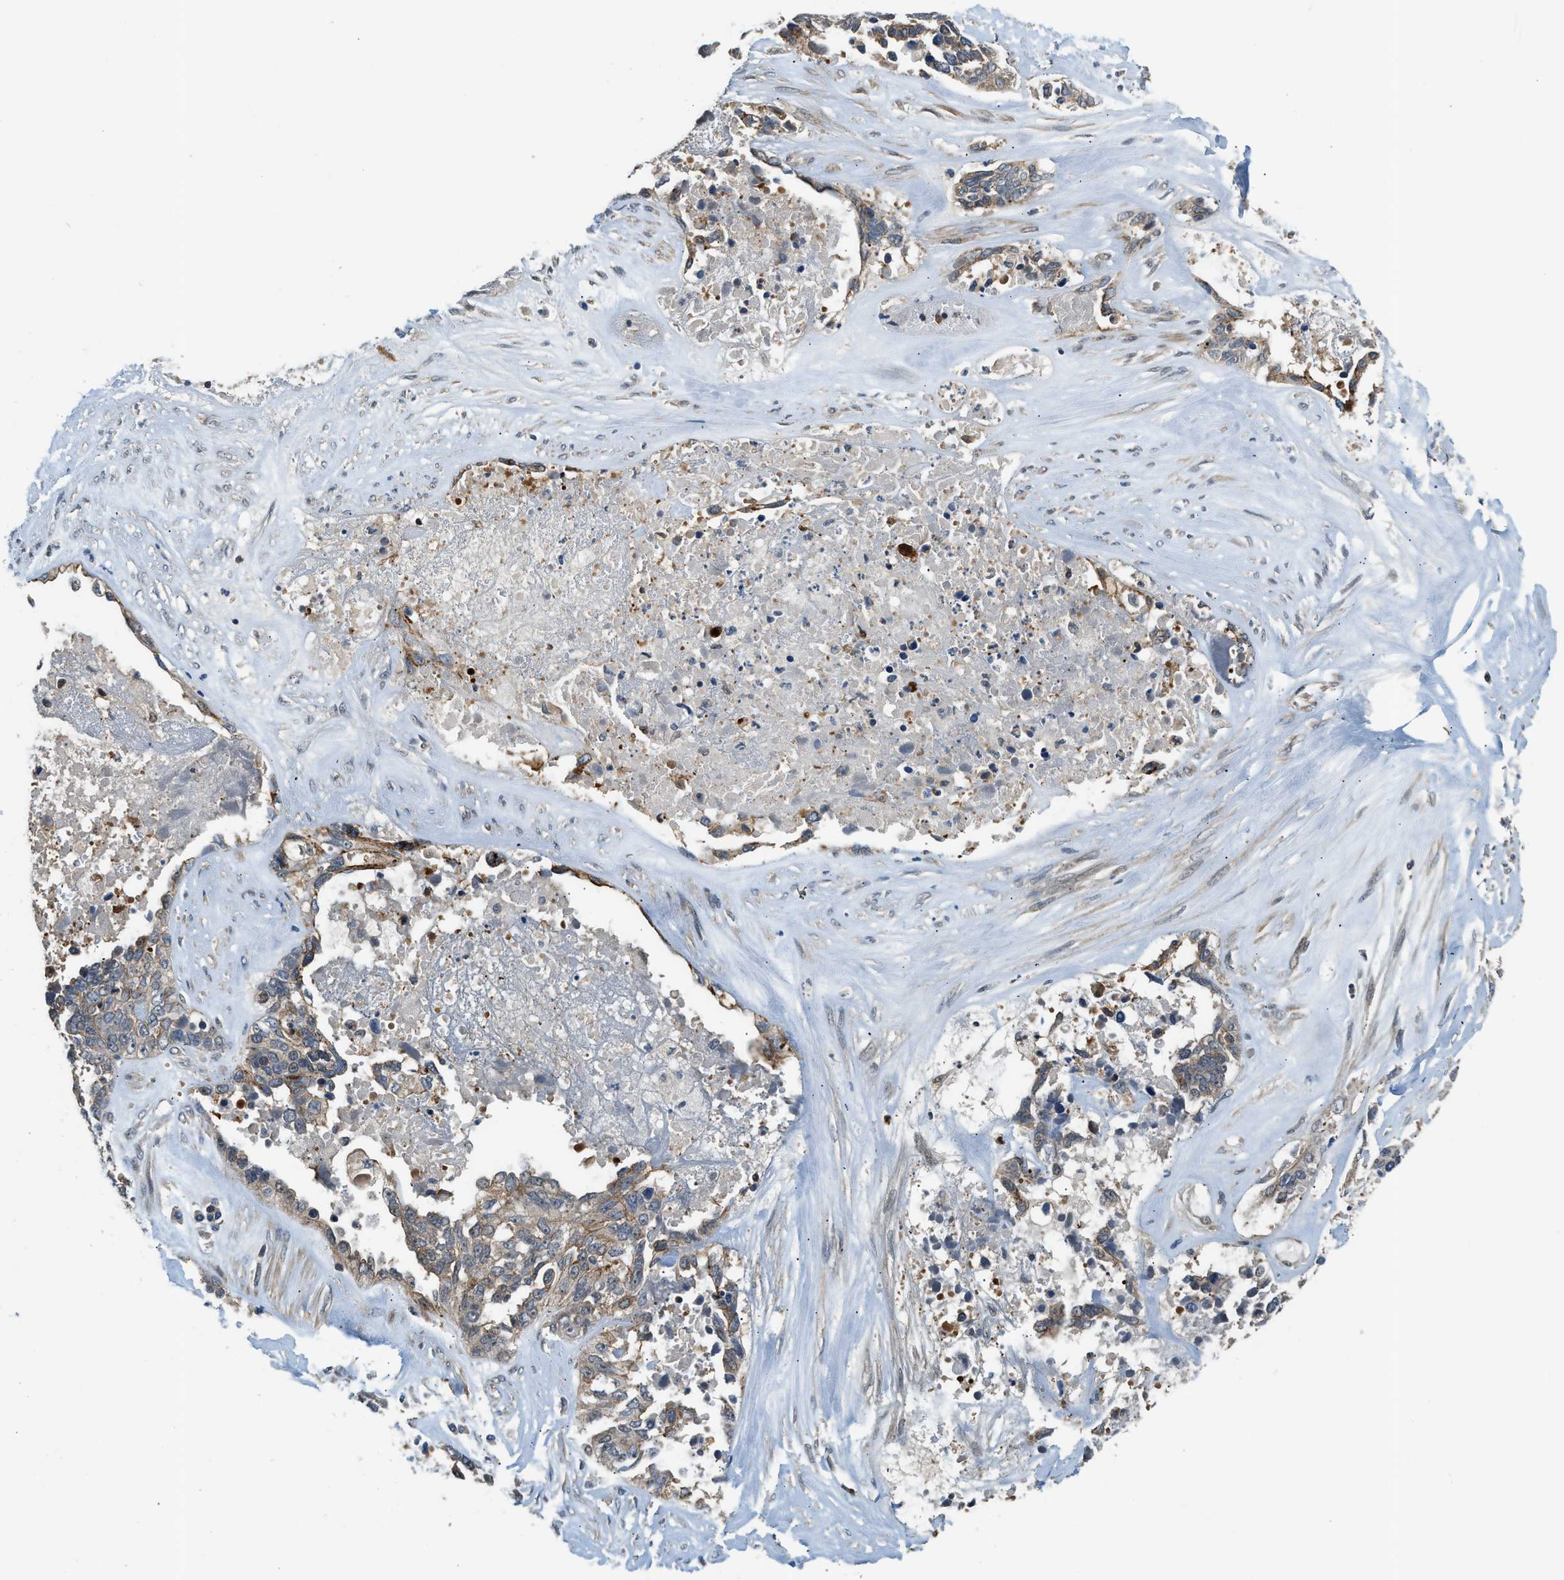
{"staining": {"intensity": "weak", "quantity": "25%-75%", "location": "cytoplasmic/membranous"}, "tissue": "ovarian cancer", "cell_type": "Tumor cells", "image_type": "cancer", "snomed": [{"axis": "morphology", "description": "Cystadenocarcinoma, serous, NOS"}, {"axis": "topography", "description": "Ovary"}], "caption": "IHC of human ovarian serous cystadenocarcinoma exhibits low levels of weak cytoplasmic/membranous staining in approximately 25%-75% of tumor cells. (DAB = brown stain, brightfield microscopy at high magnification).", "gene": "CBLB", "patient": {"sex": "female", "age": 44}}